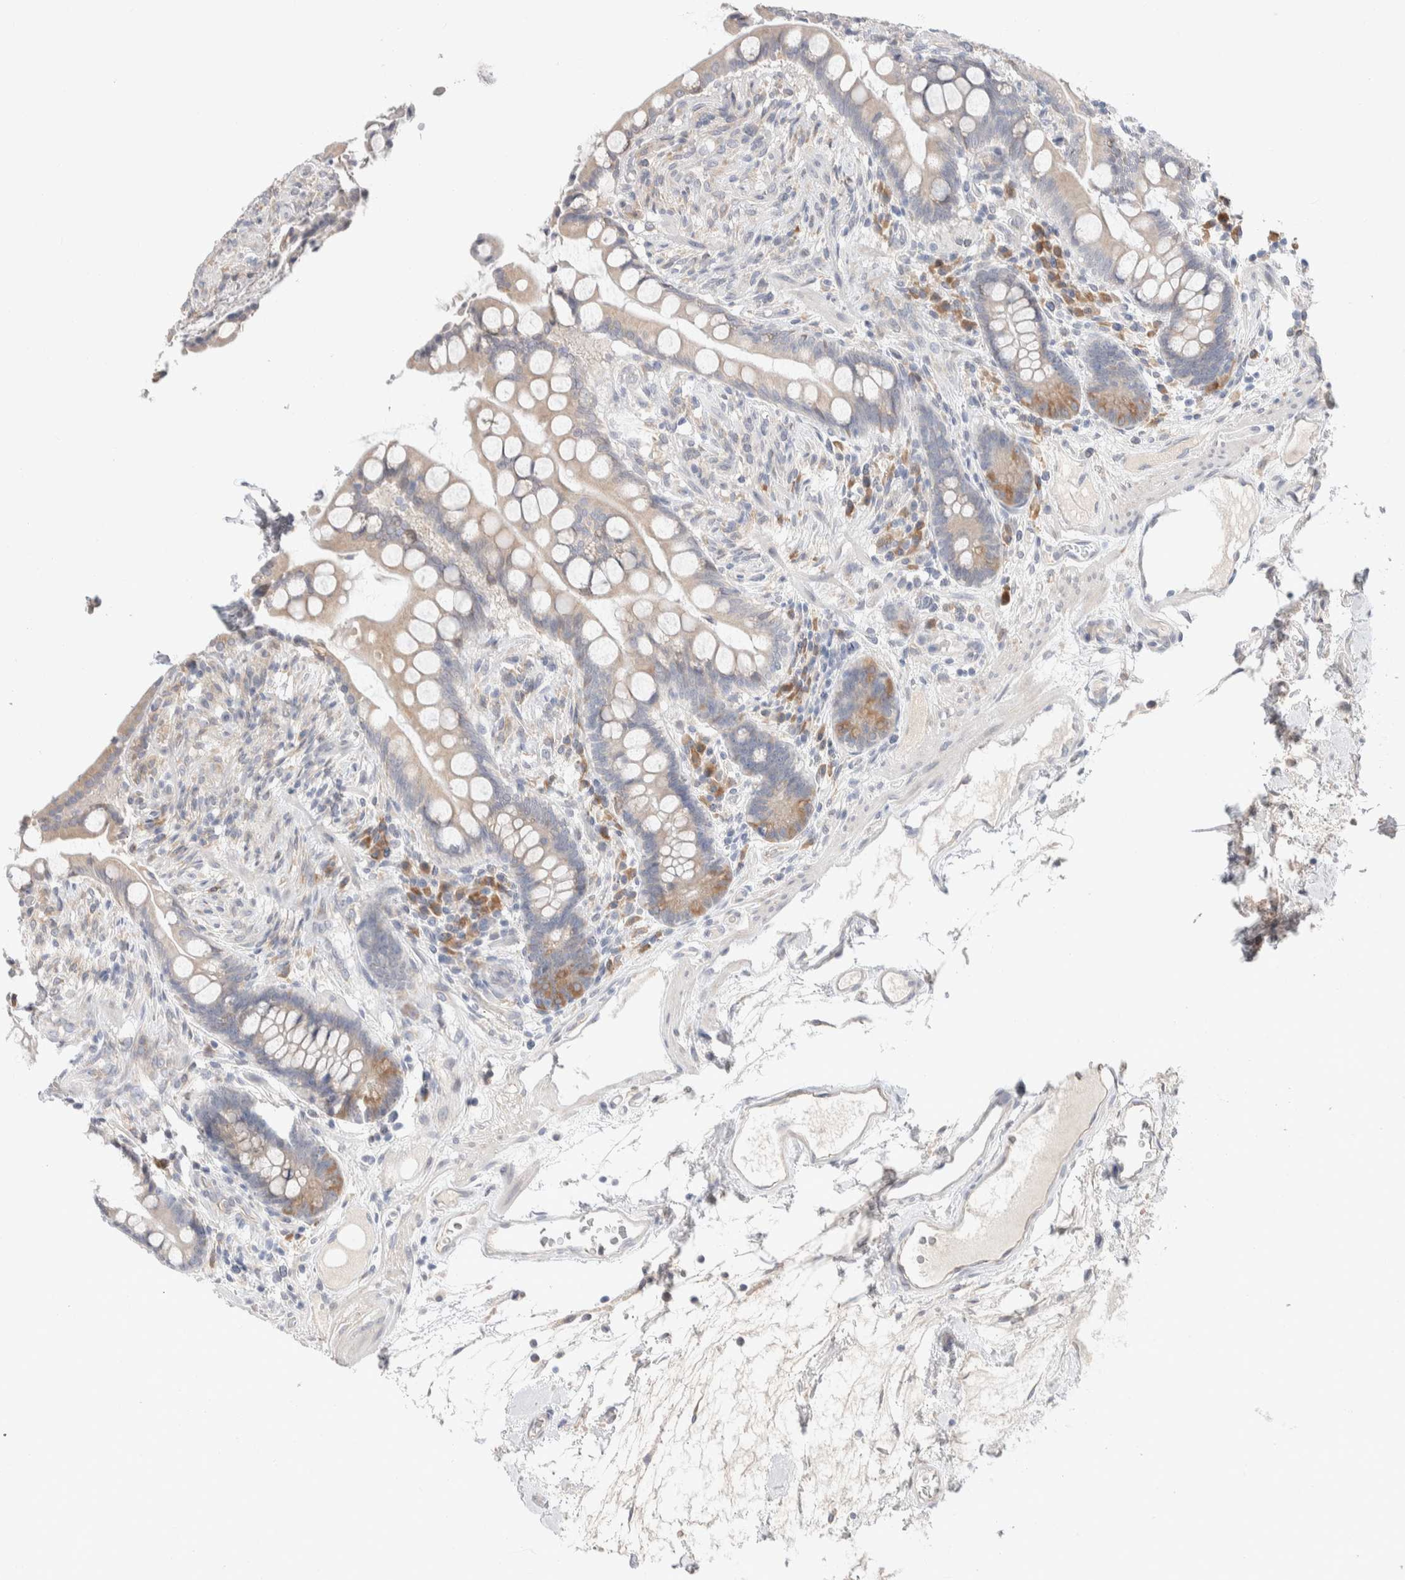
{"staining": {"intensity": "negative", "quantity": "none", "location": "none"}, "tissue": "colon", "cell_type": "Endothelial cells", "image_type": "normal", "snomed": [{"axis": "morphology", "description": "Normal tissue, NOS"}, {"axis": "topography", "description": "Colon"}], "caption": "The immunohistochemistry photomicrograph has no significant expression in endothelial cells of colon.", "gene": "RUSF1", "patient": {"sex": "male", "age": 73}}